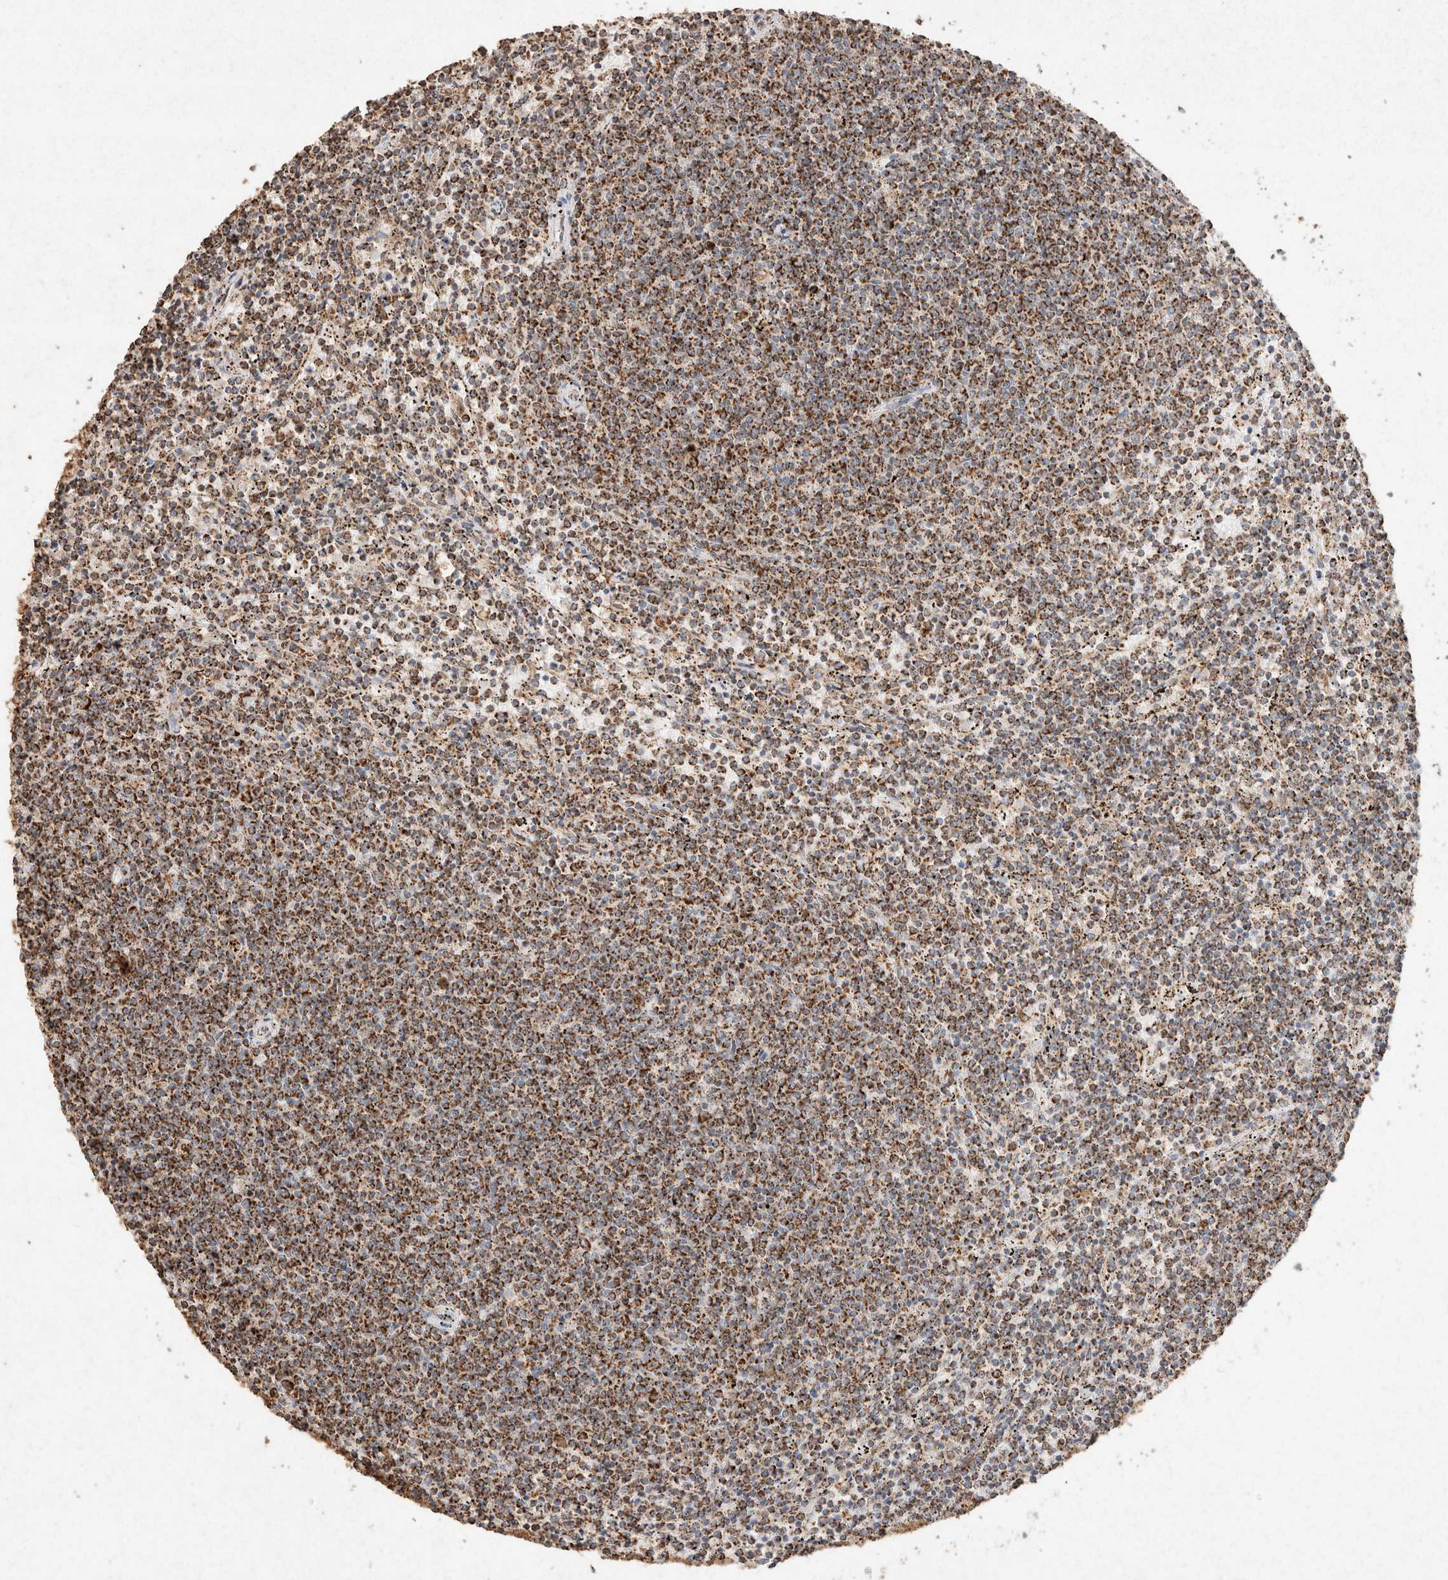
{"staining": {"intensity": "strong", "quantity": ">75%", "location": "cytoplasmic/membranous"}, "tissue": "lymphoma", "cell_type": "Tumor cells", "image_type": "cancer", "snomed": [{"axis": "morphology", "description": "Malignant lymphoma, non-Hodgkin's type, Low grade"}, {"axis": "topography", "description": "Spleen"}], "caption": "Malignant lymphoma, non-Hodgkin's type (low-grade) tissue exhibits strong cytoplasmic/membranous positivity in approximately >75% of tumor cells", "gene": "SDC2", "patient": {"sex": "female", "age": 50}}